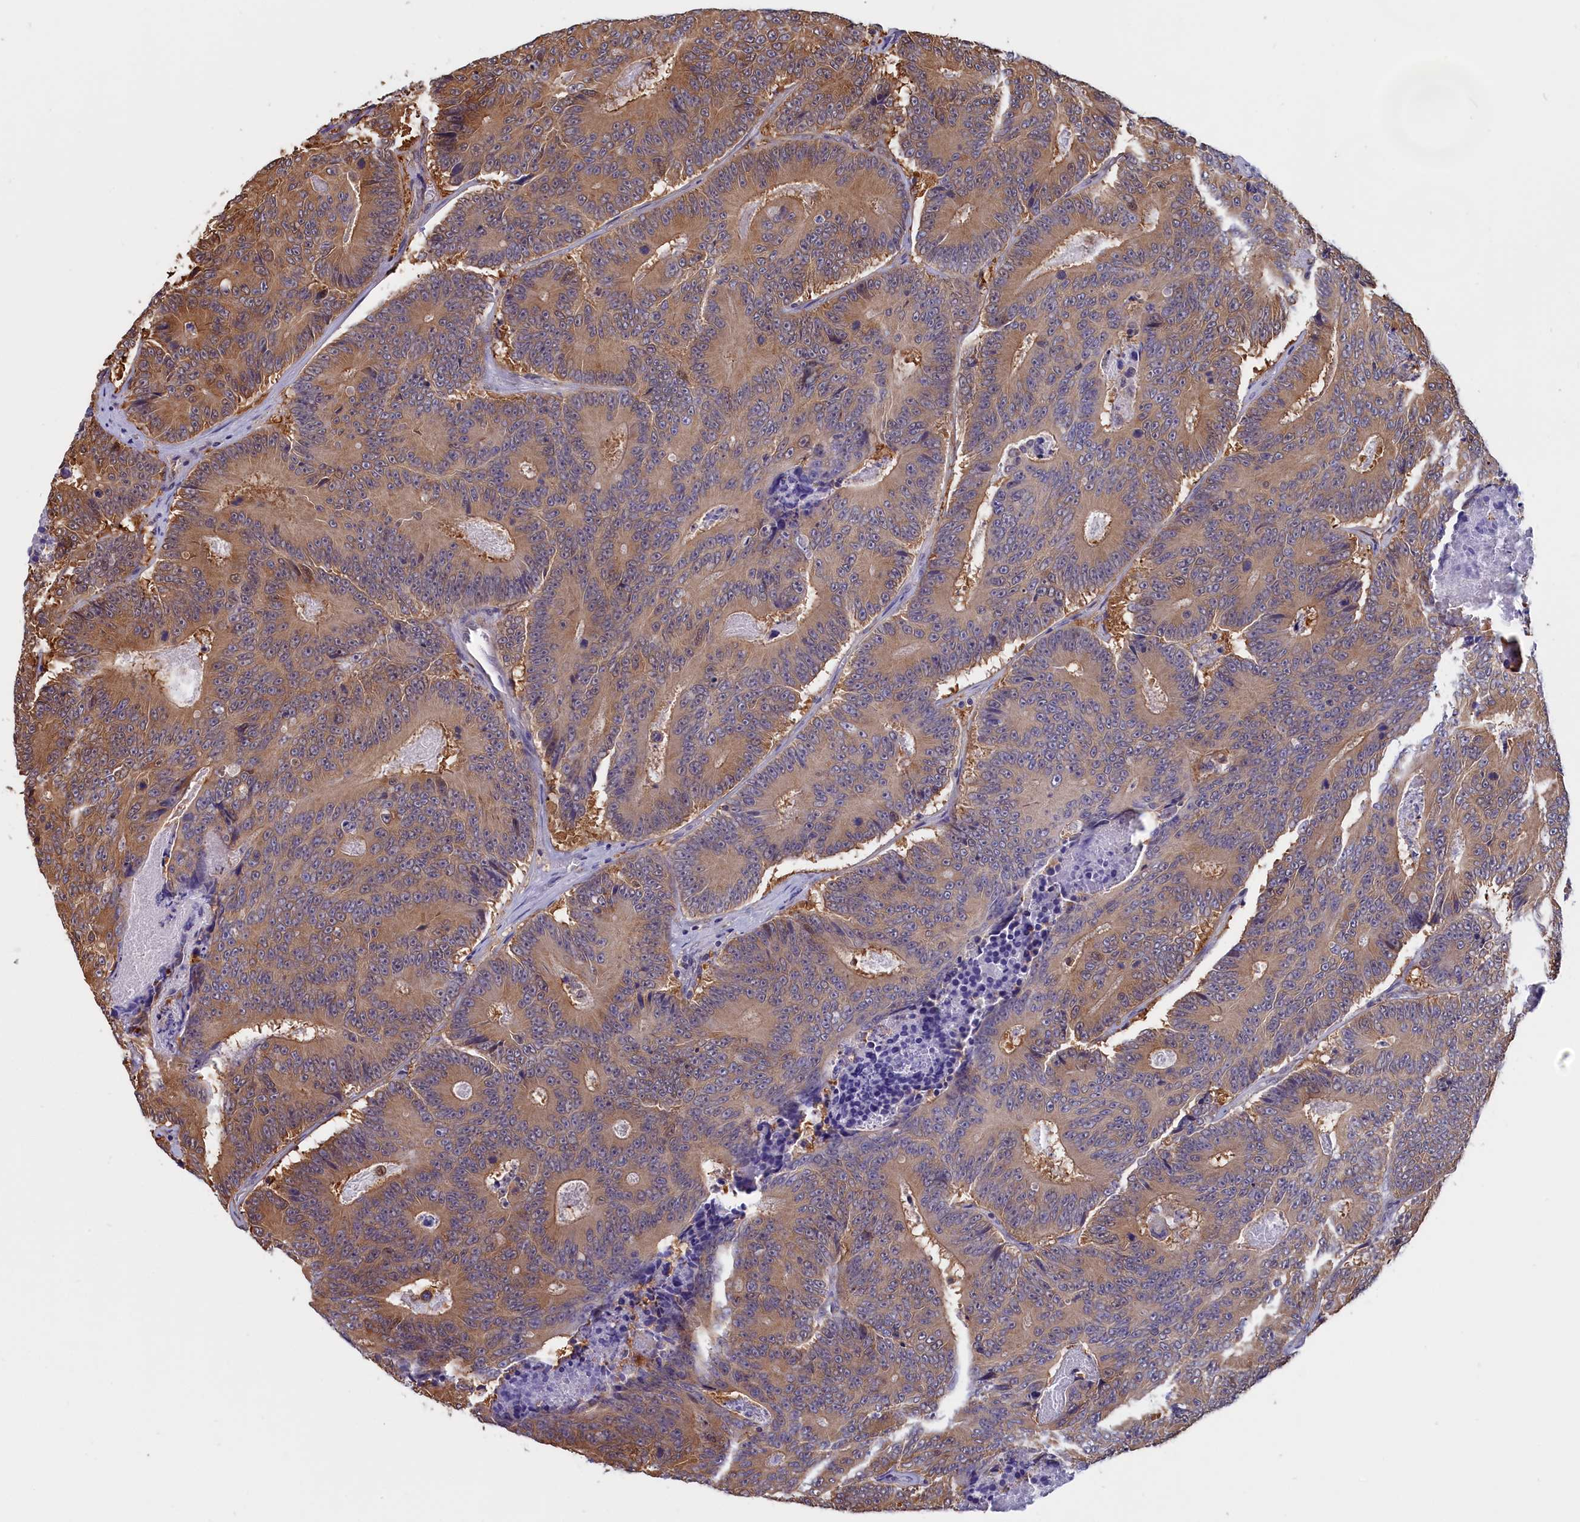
{"staining": {"intensity": "moderate", "quantity": "25%-75%", "location": "cytoplasmic/membranous"}, "tissue": "colorectal cancer", "cell_type": "Tumor cells", "image_type": "cancer", "snomed": [{"axis": "morphology", "description": "Adenocarcinoma, NOS"}, {"axis": "topography", "description": "Colon"}], "caption": "Protein staining of colorectal adenocarcinoma tissue displays moderate cytoplasmic/membranous positivity in approximately 25%-75% of tumor cells.", "gene": "ABCC8", "patient": {"sex": "male", "age": 83}}